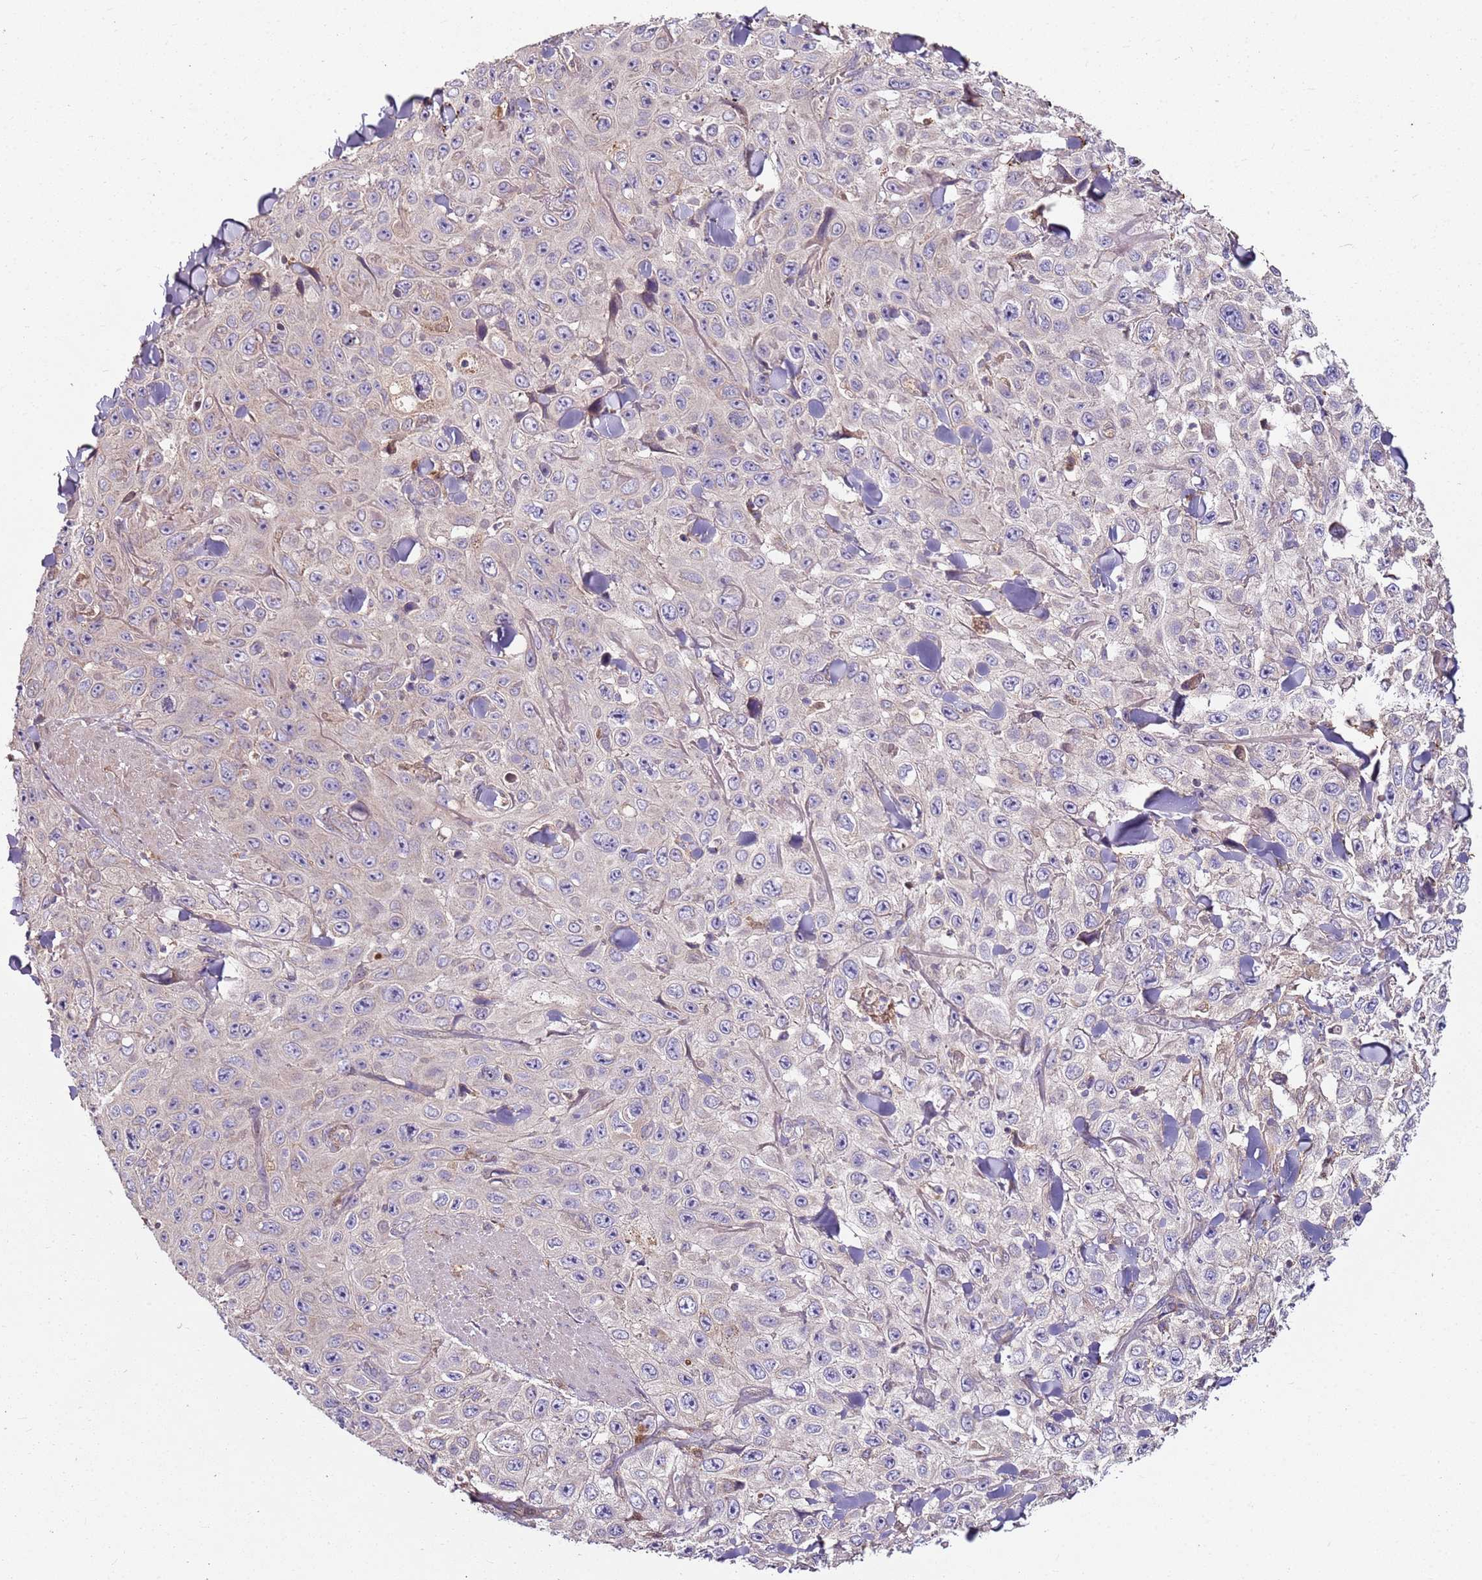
{"staining": {"intensity": "weak", "quantity": "25%-75%", "location": "cytoplasmic/membranous"}, "tissue": "skin cancer", "cell_type": "Tumor cells", "image_type": "cancer", "snomed": [{"axis": "morphology", "description": "Squamous cell carcinoma, NOS"}, {"axis": "topography", "description": "Skin"}], "caption": "Approximately 25%-75% of tumor cells in skin cancer (squamous cell carcinoma) exhibit weak cytoplasmic/membranous protein positivity as visualized by brown immunohistochemical staining.", "gene": "KRTAP21-3", "patient": {"sex": "male", "age": 82}}